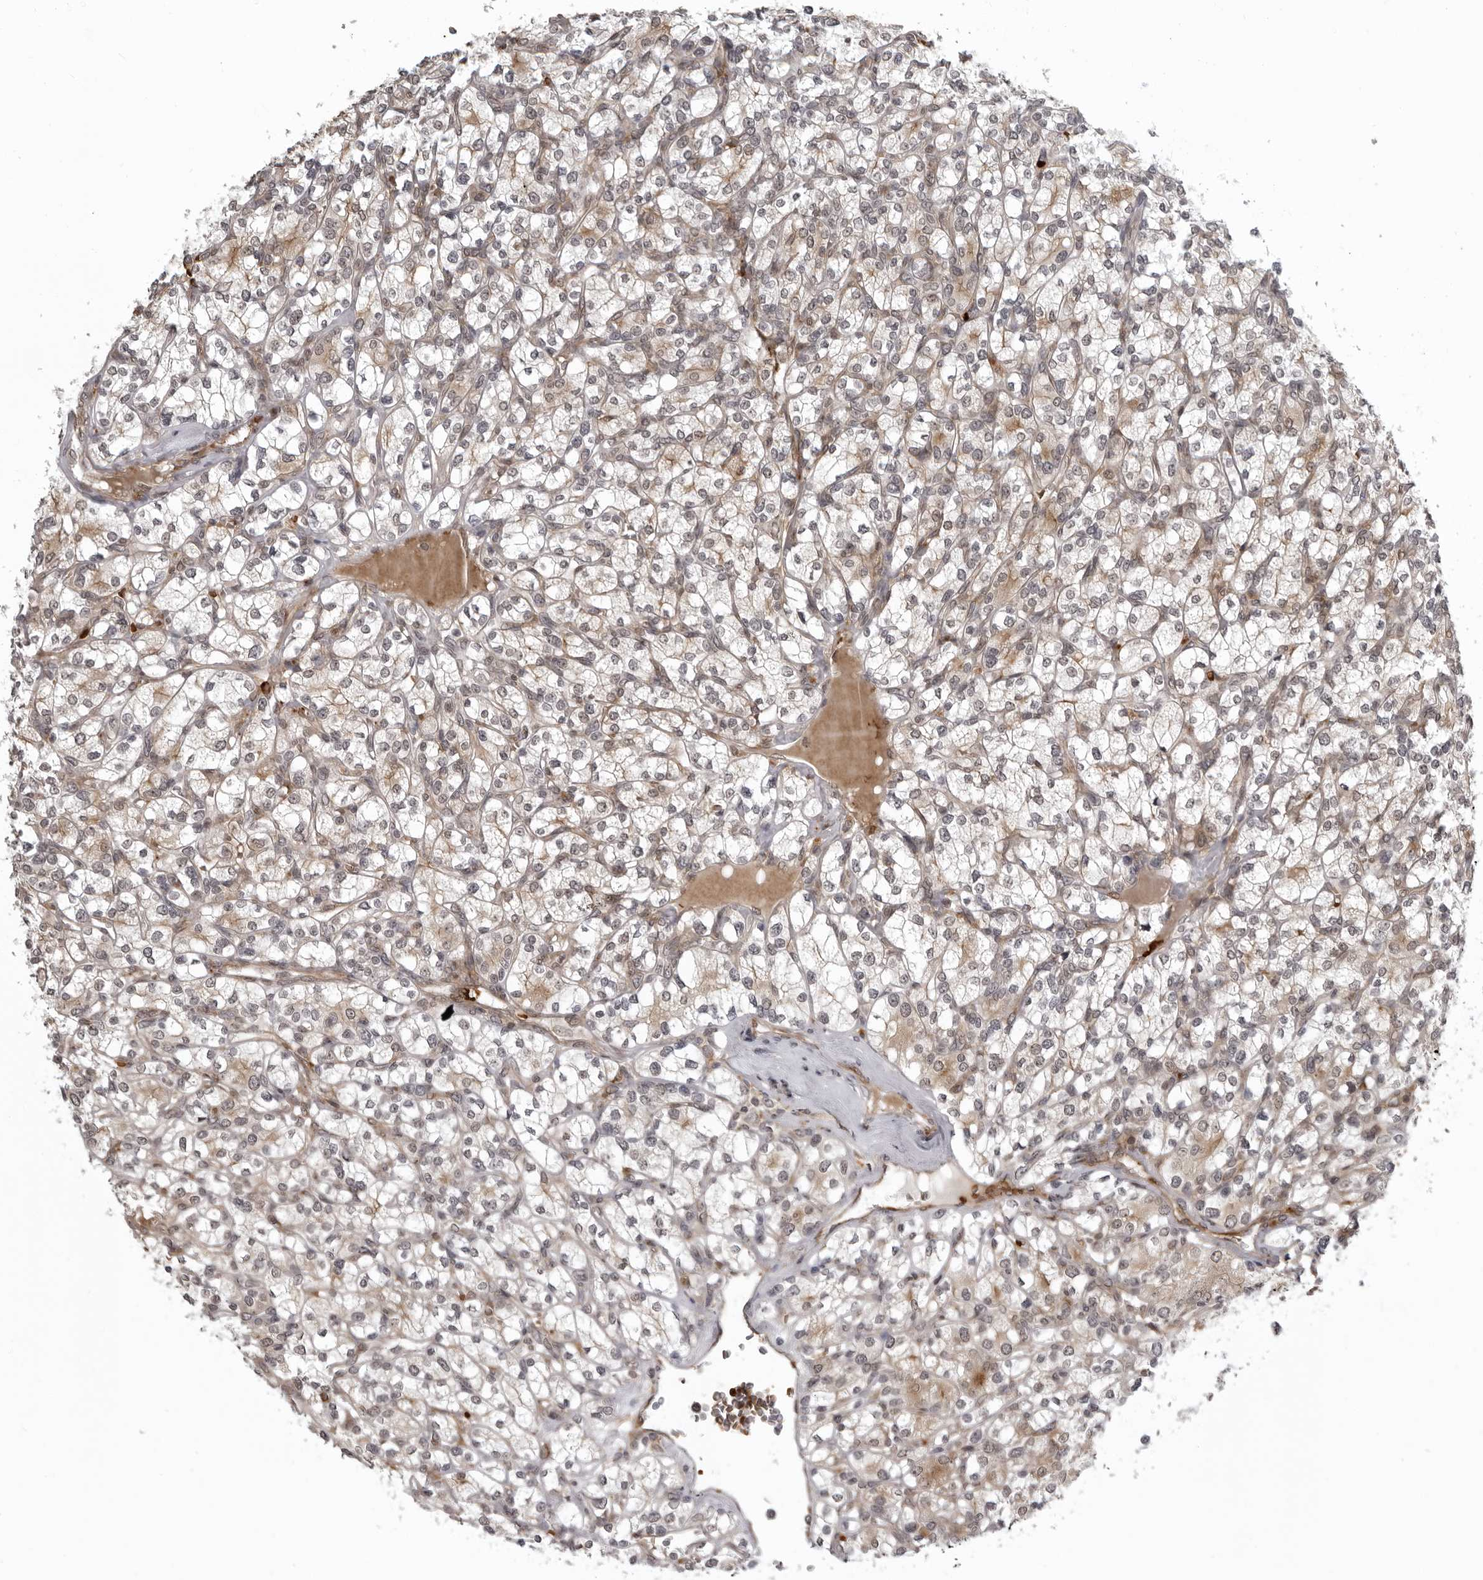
{"staining": {"intensity": "weak", "quantity": "25%-75%", "location": "cytoplasmic/membranous"}, "tissue": "renal cancer", "cell_type": "Tumor cells", "image_type": "cancer", "snomed": [{"axis": "morphology", "description": "Adenocarcinoma, NOS"}, {"axis": "topography", "description": "Kidney"}], "caption": "IHC of human renal adenocarcinoma reveals low levels of weak cytoplasmic/membranous staining in about 25%-75% of tumor cells.", "gene": "THOP1", "patient": {"sex": "male", "age": 77}}